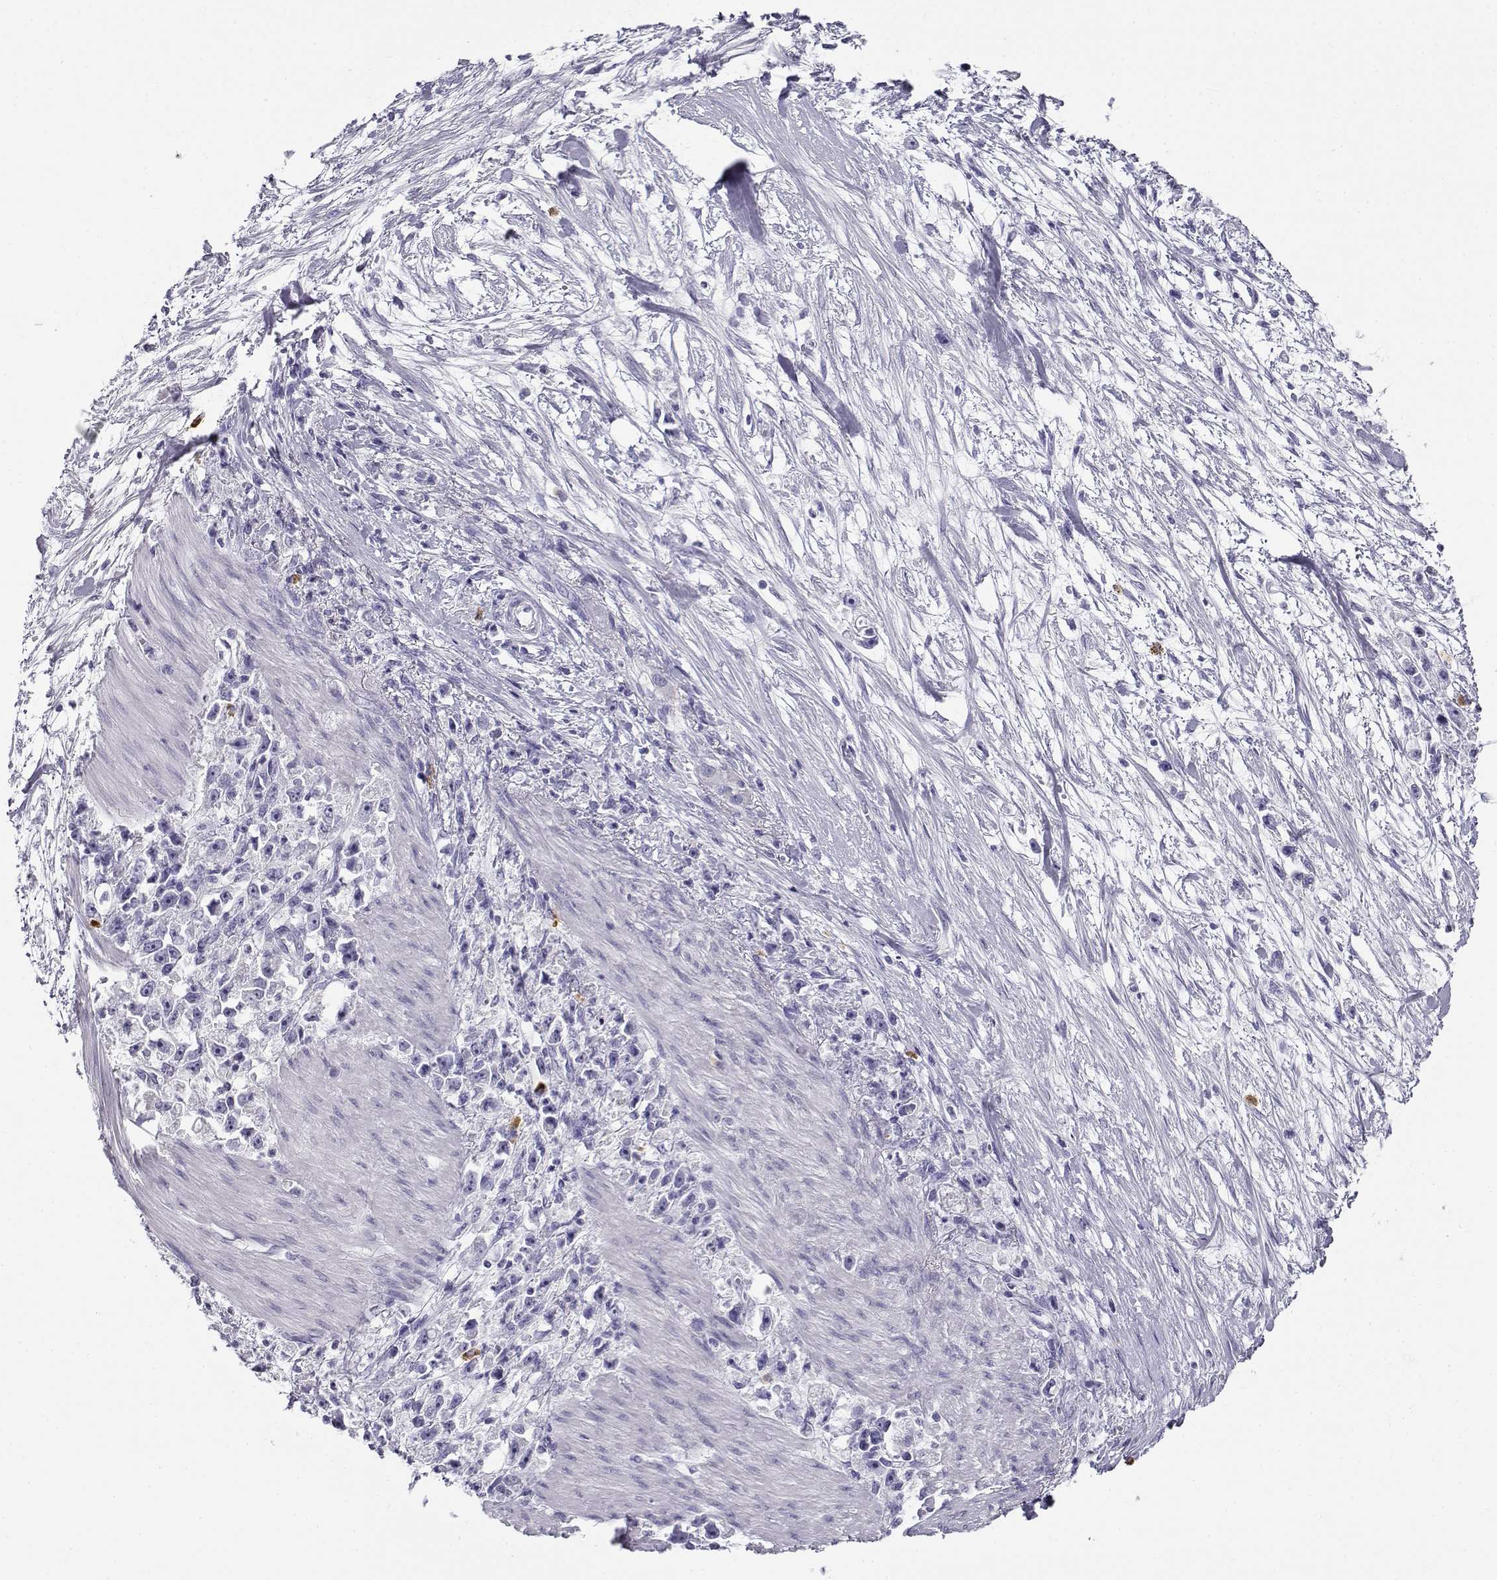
{"staining": {"intensity": "negative", "quantity": "none", "location": "none"}, "tissue": "stomach cancer", "cell_type": "Tumor cells", "image_type": "cancer", "snomed": [{"axis": "morphology", "description": "Adenocarcinoma, NOS"}, {"axis": "topography", "description": "Stomach"}], "caption": "This photomicrograph is of stomach adenocarcinoma stained with immunohistochemistry to label a protein in brown with the nuclei are counter-stained blue. There is no positivity in tumor cells.", "gene": "CABS1", "patient": {"sex": "female", "age": 59}}